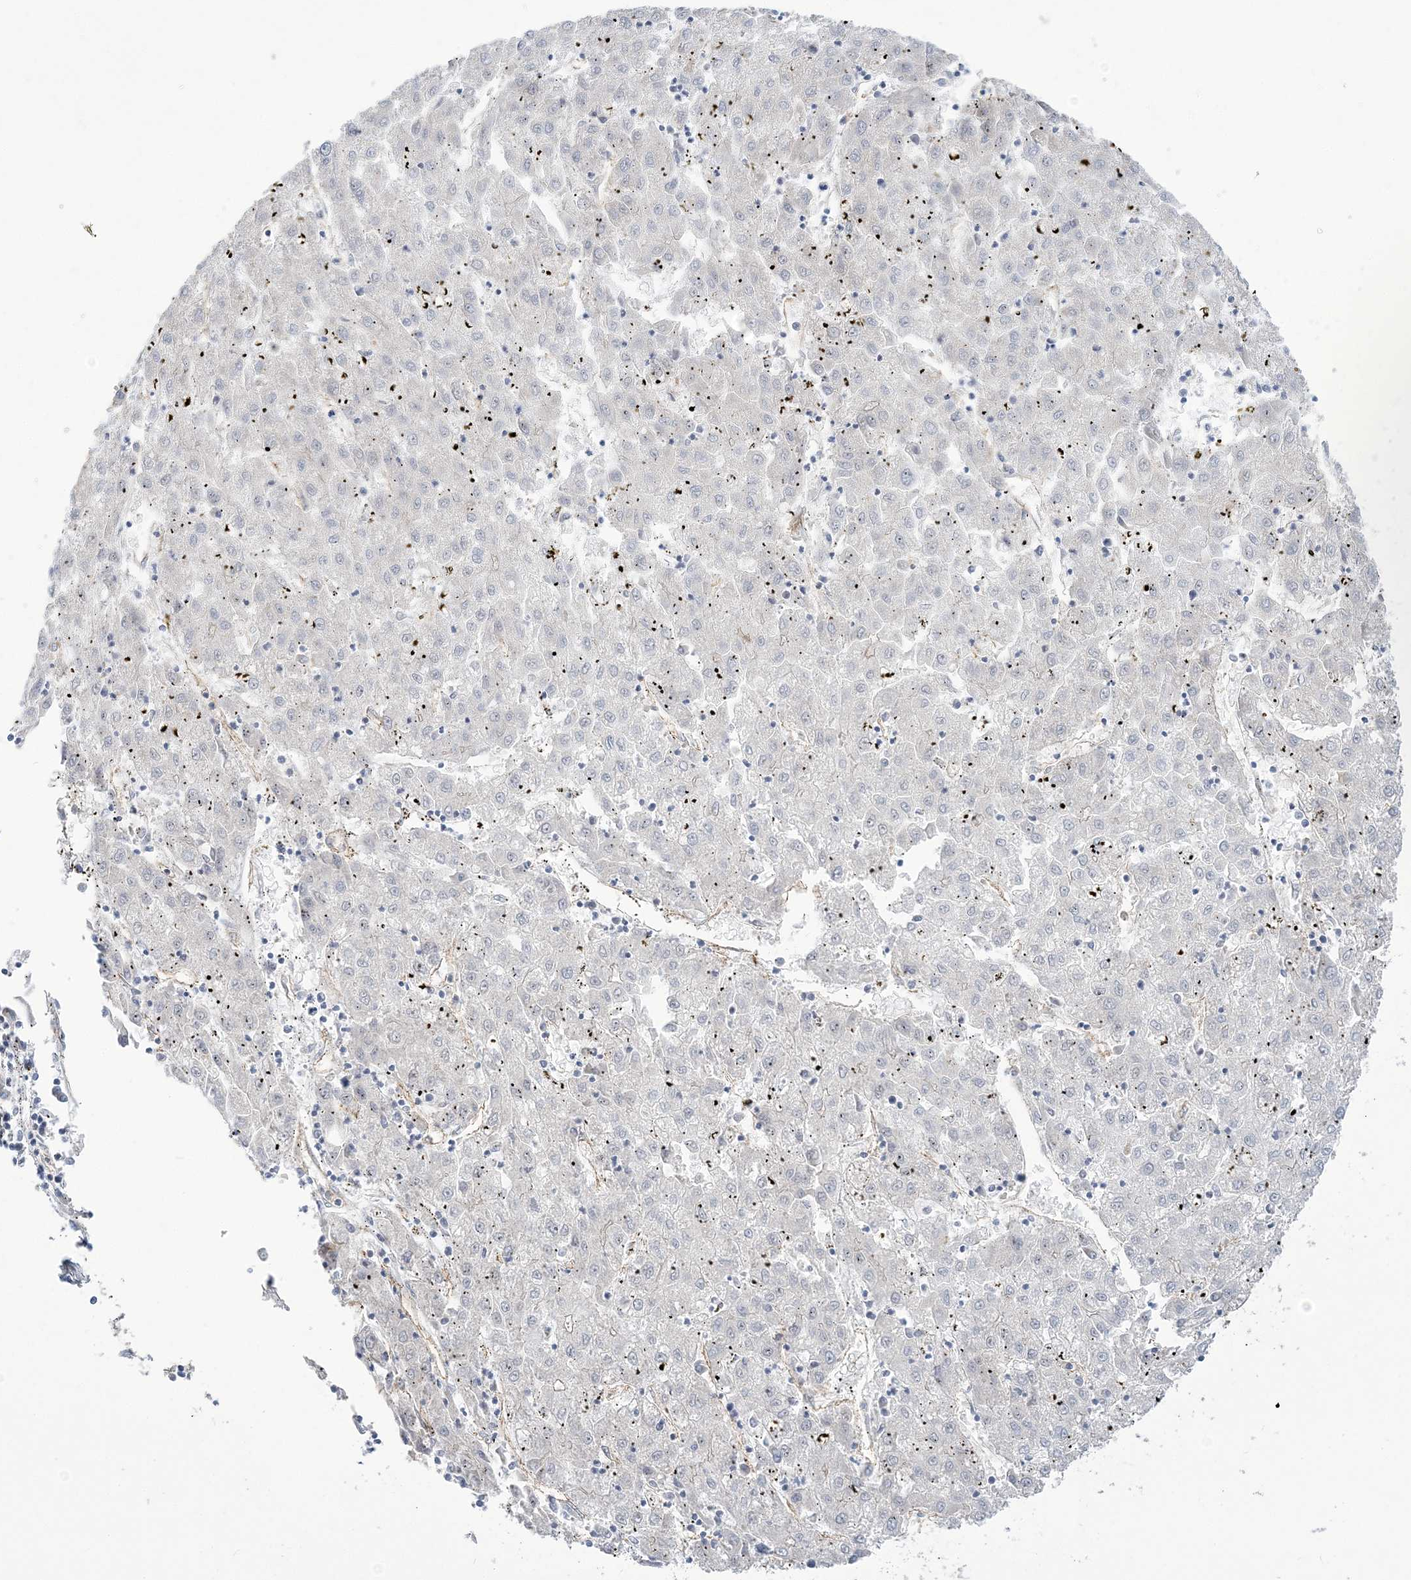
{"staining": {"intensity": "negative", "quantity": "none", "location": "none"}, "tissue": "liver cancer", "cell_type": "Tumor cells", "image_type": "cancer", "snomed": [{"axis": "morphology", "description": "Carcinoma, Hepatocellular, NOS"}, {"axis": "topography", "description": "Liver"}], "caption": "A photomicrograph of human hepatocellular carcinoma (liver) is negative for staining in tumor cells.", "gene": "FARSB", "patient": {"sex": "male", "age": 72}}